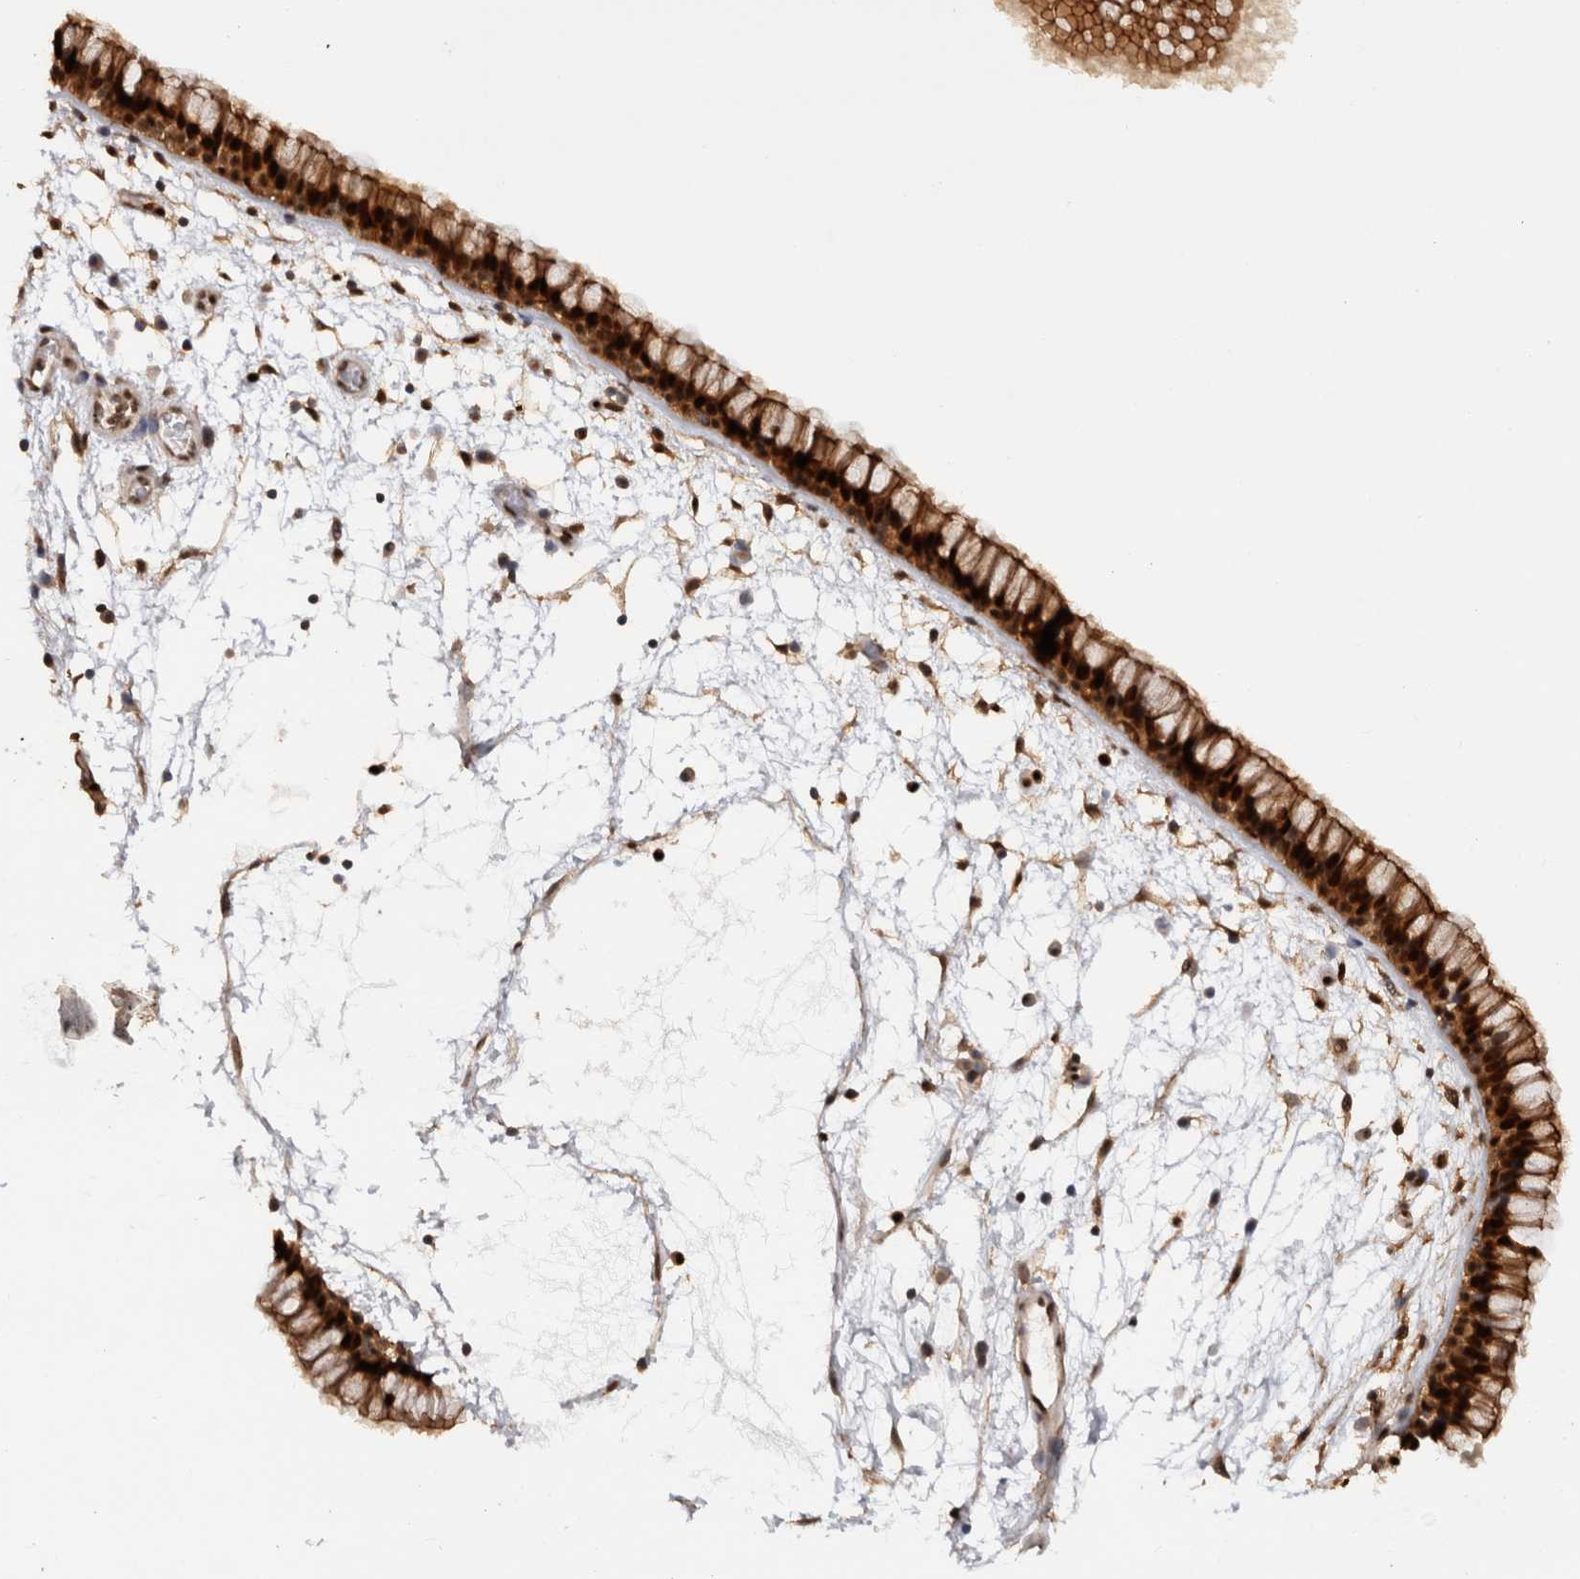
{"staining": {"intensity": "strong", "quantity": ">75%", "location": "cytoplasmic/membranous,nuclear"}, "tissue": "nasopharynx", "cell_type": "Respiratory epithelial cells", "image_type": "normal", "snomed": [{"axis": "morphology", "description": "Normal tissue, NOS"}, {"axis": "morphology", "description": "Inflammation, NOS"}, {"axis": "topography", "description": "Nasopharynx"}], "caption": "Respiratory epithelial cells show strong cytoplasmic/membranous,nuclear expression in approximately >75% of cells in normal nasopharynx. The protein is stained brown, and the nuclei are stained in blue (DAB IHC with brightfield microscopy, high magnification).", "gene": "RPS6KA2", "patient": {"sex": "male", "age": 48}}